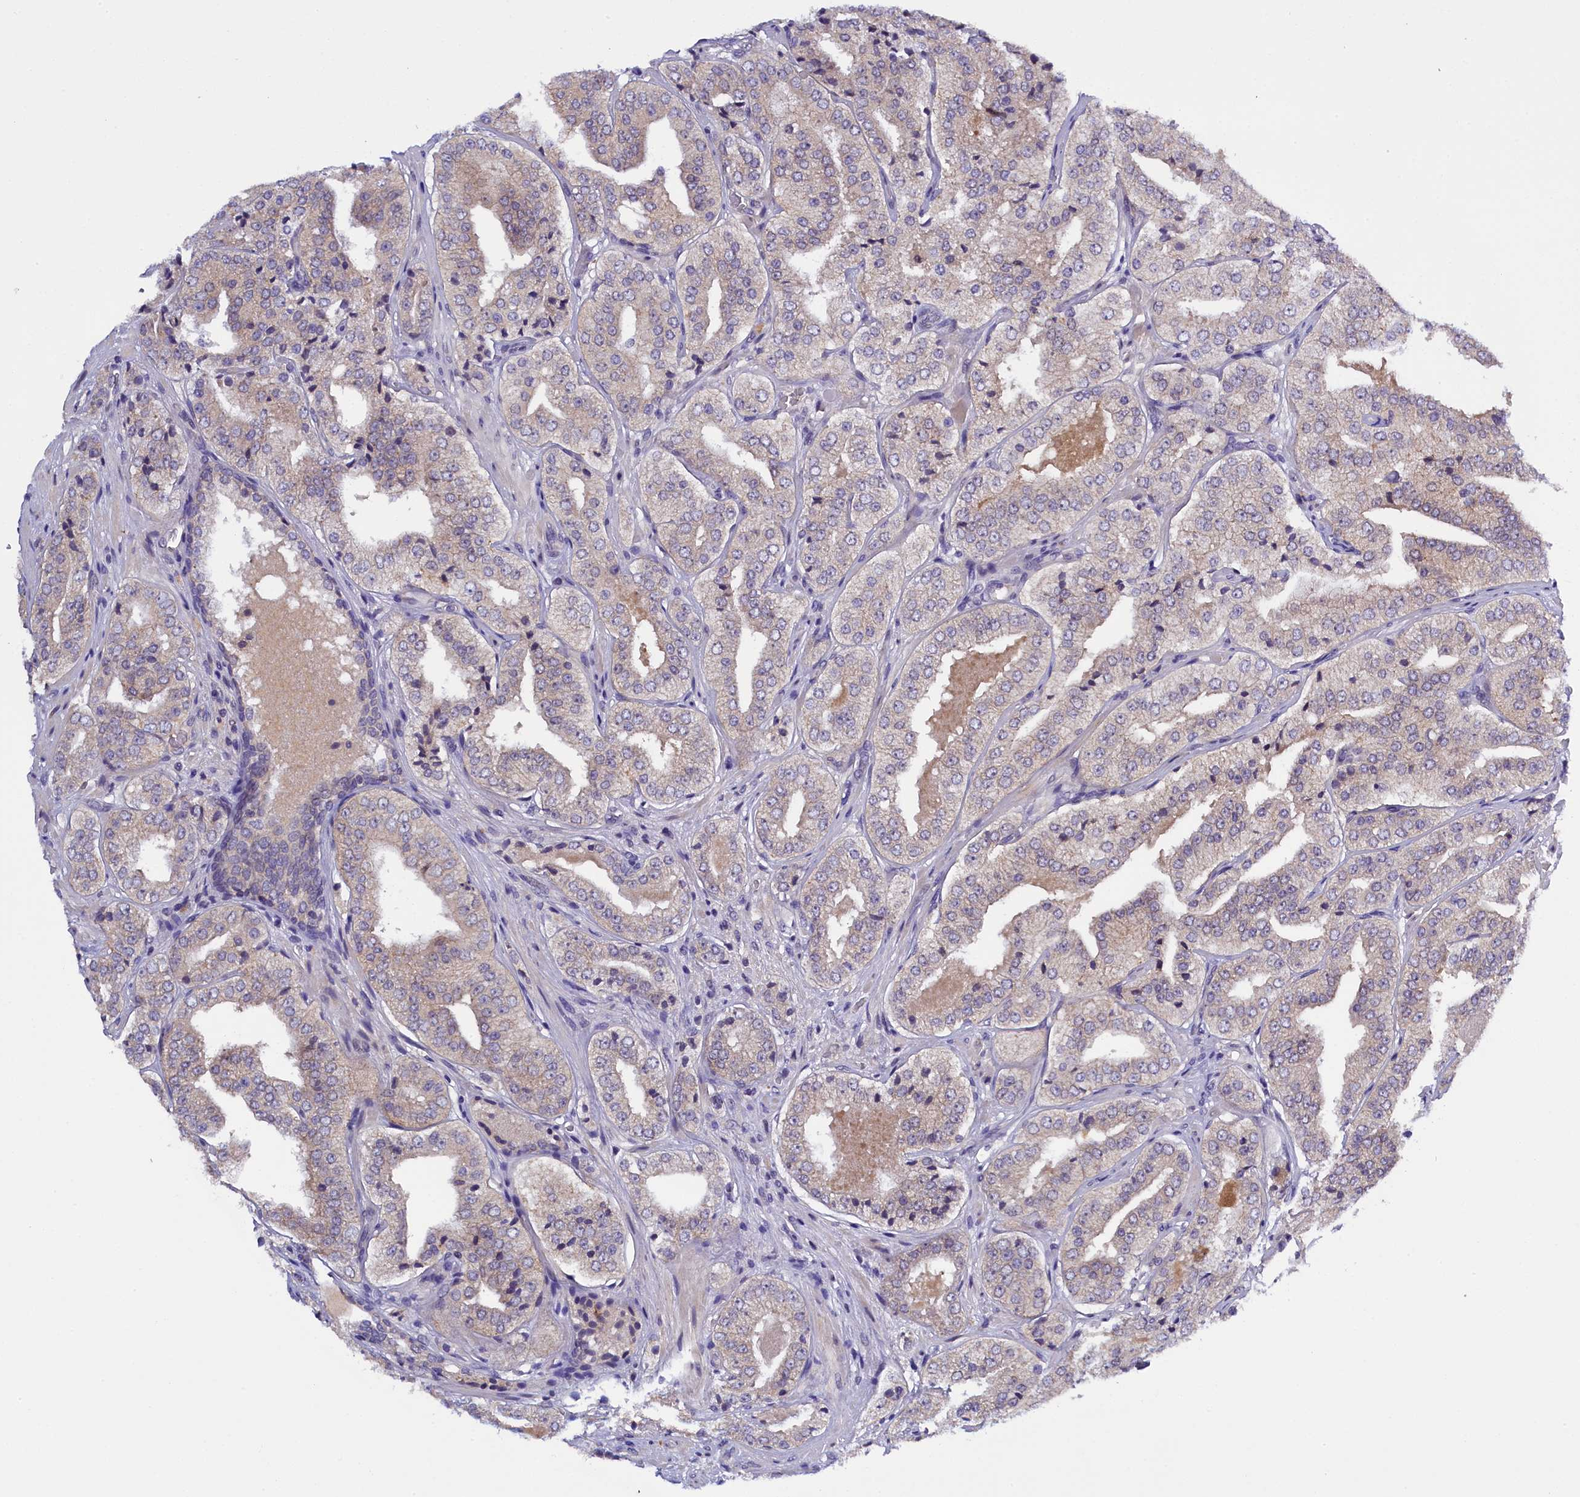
{"staining": {"intensity": "weak", "quantity": "<25%", "location": "cytoplasmic/membranous"}, "tissue": "prostate cancer", "cell_type": "Tumor cells", "image_type": "cancer", "snomed": [{"axis": "morphology", "description": "Adenocarcinoma, High grade"}, {"axis": "topography", "description": "Prostate"}], "caption": "The immunohistochemistry photomicrograph has no significant staining in tumor cells of prostate cancer tissue.", "gene": "ENKD1", "patient": {"sex": "male", "age": 71}}